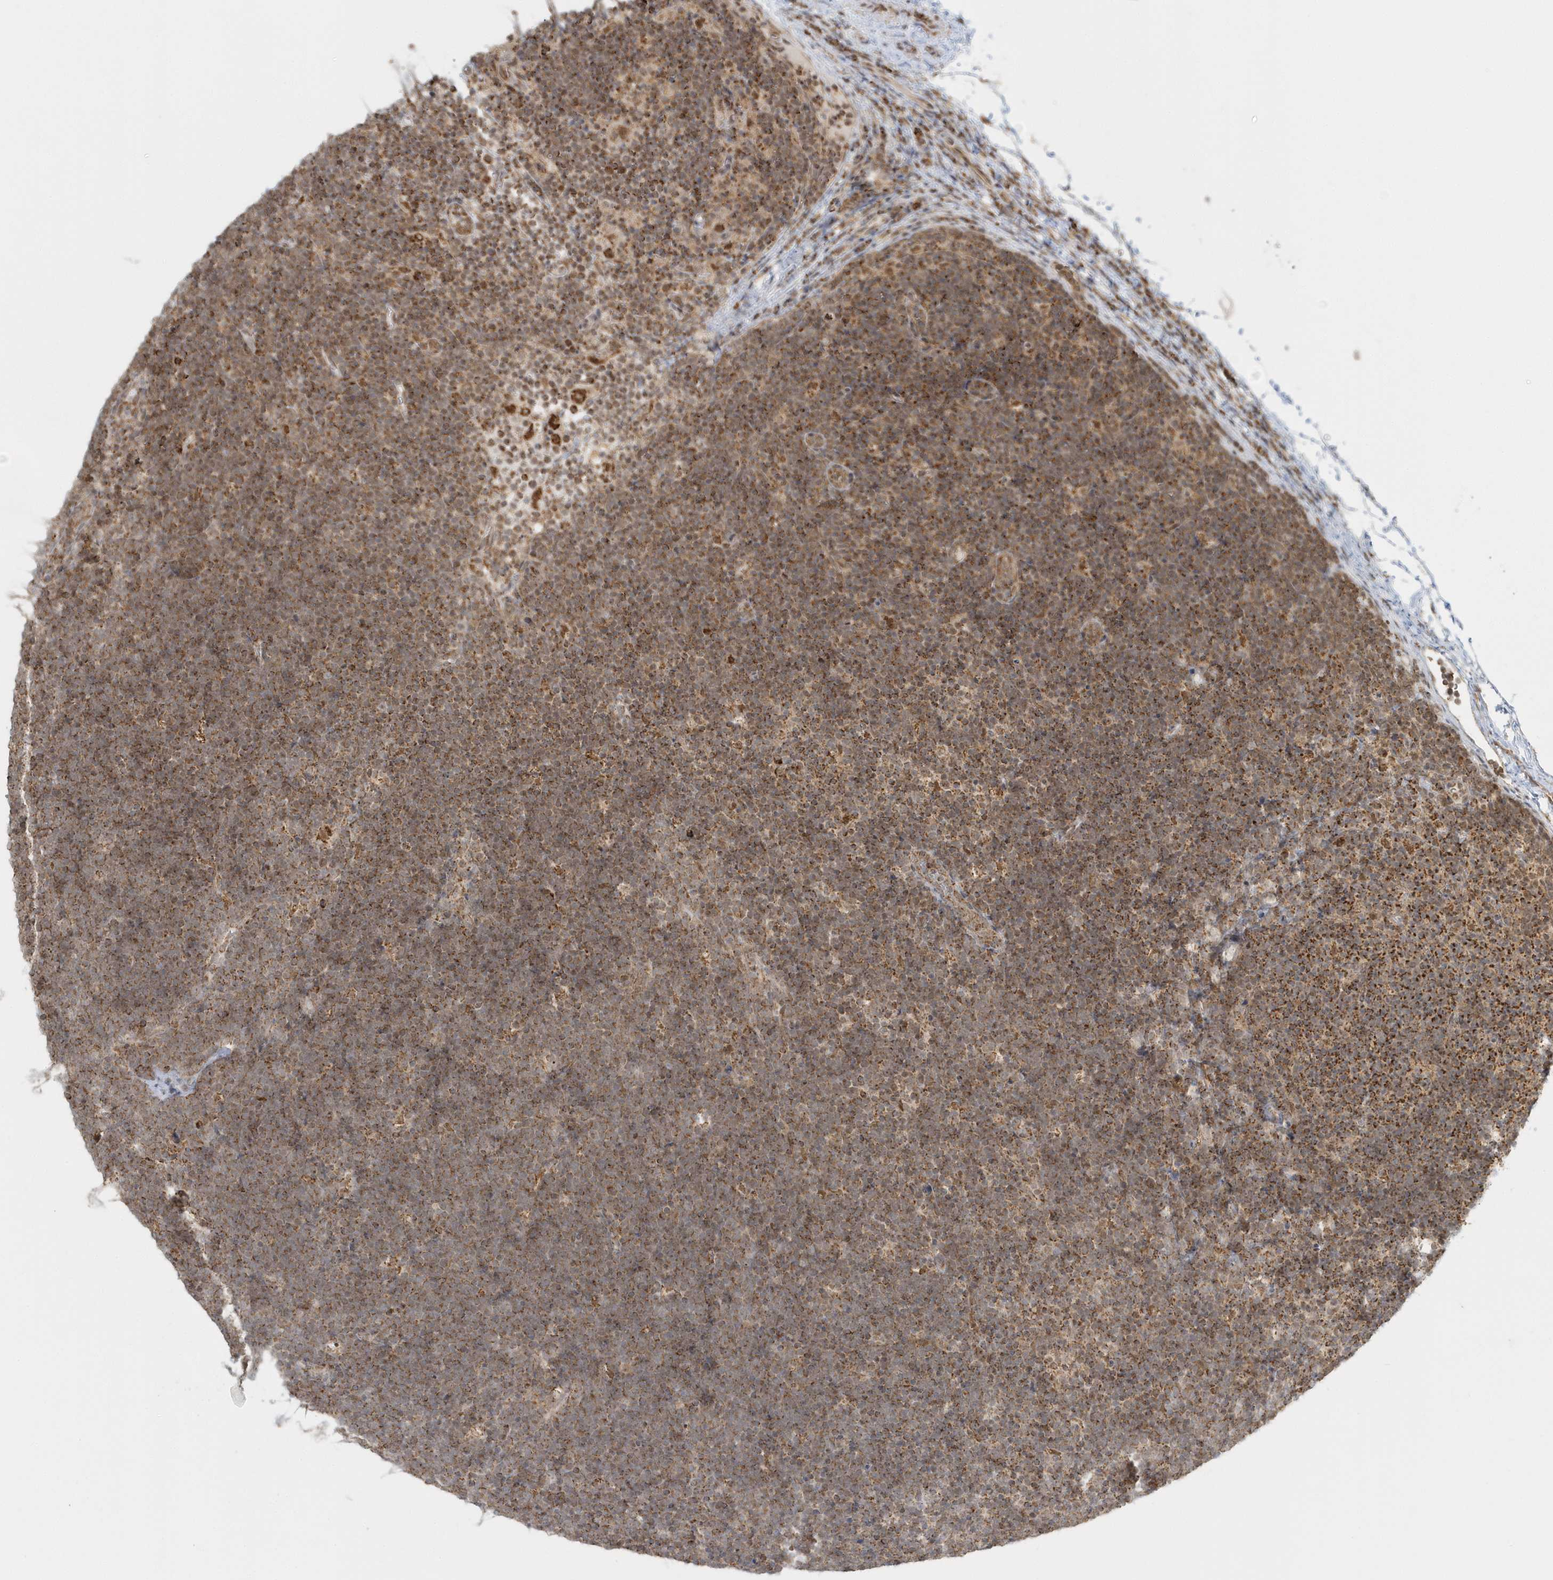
{"staining": {"intensity": "moderate", "quantity": ">75%", "location": "cytoplasmic/membranous"}, "tissue": "lymphoma", "cell_type": "Tumor cells", "image_type": "cancer", "snomed": [{"axis": "morphology", "description": "Malignant lymphoma, non-Hodgkin's type, High grade"}, {"axis": "topography", "description": "Lymph node"}], "caption": "High-magnification brightfield microscopy of lymphoma stained with DAB (3,3'-diaminobenzidine) (brown) and counterstained with hematoxylin (blue). tumor cells exhibit moderate cytoplasmic/membranous staining is identified in approximately>75% of cells. The protein of interest is shown in brown color, while the nuclei are stained blue.", "gene": "PSMD6", "patient": {"sex": "male", "age": 13}}